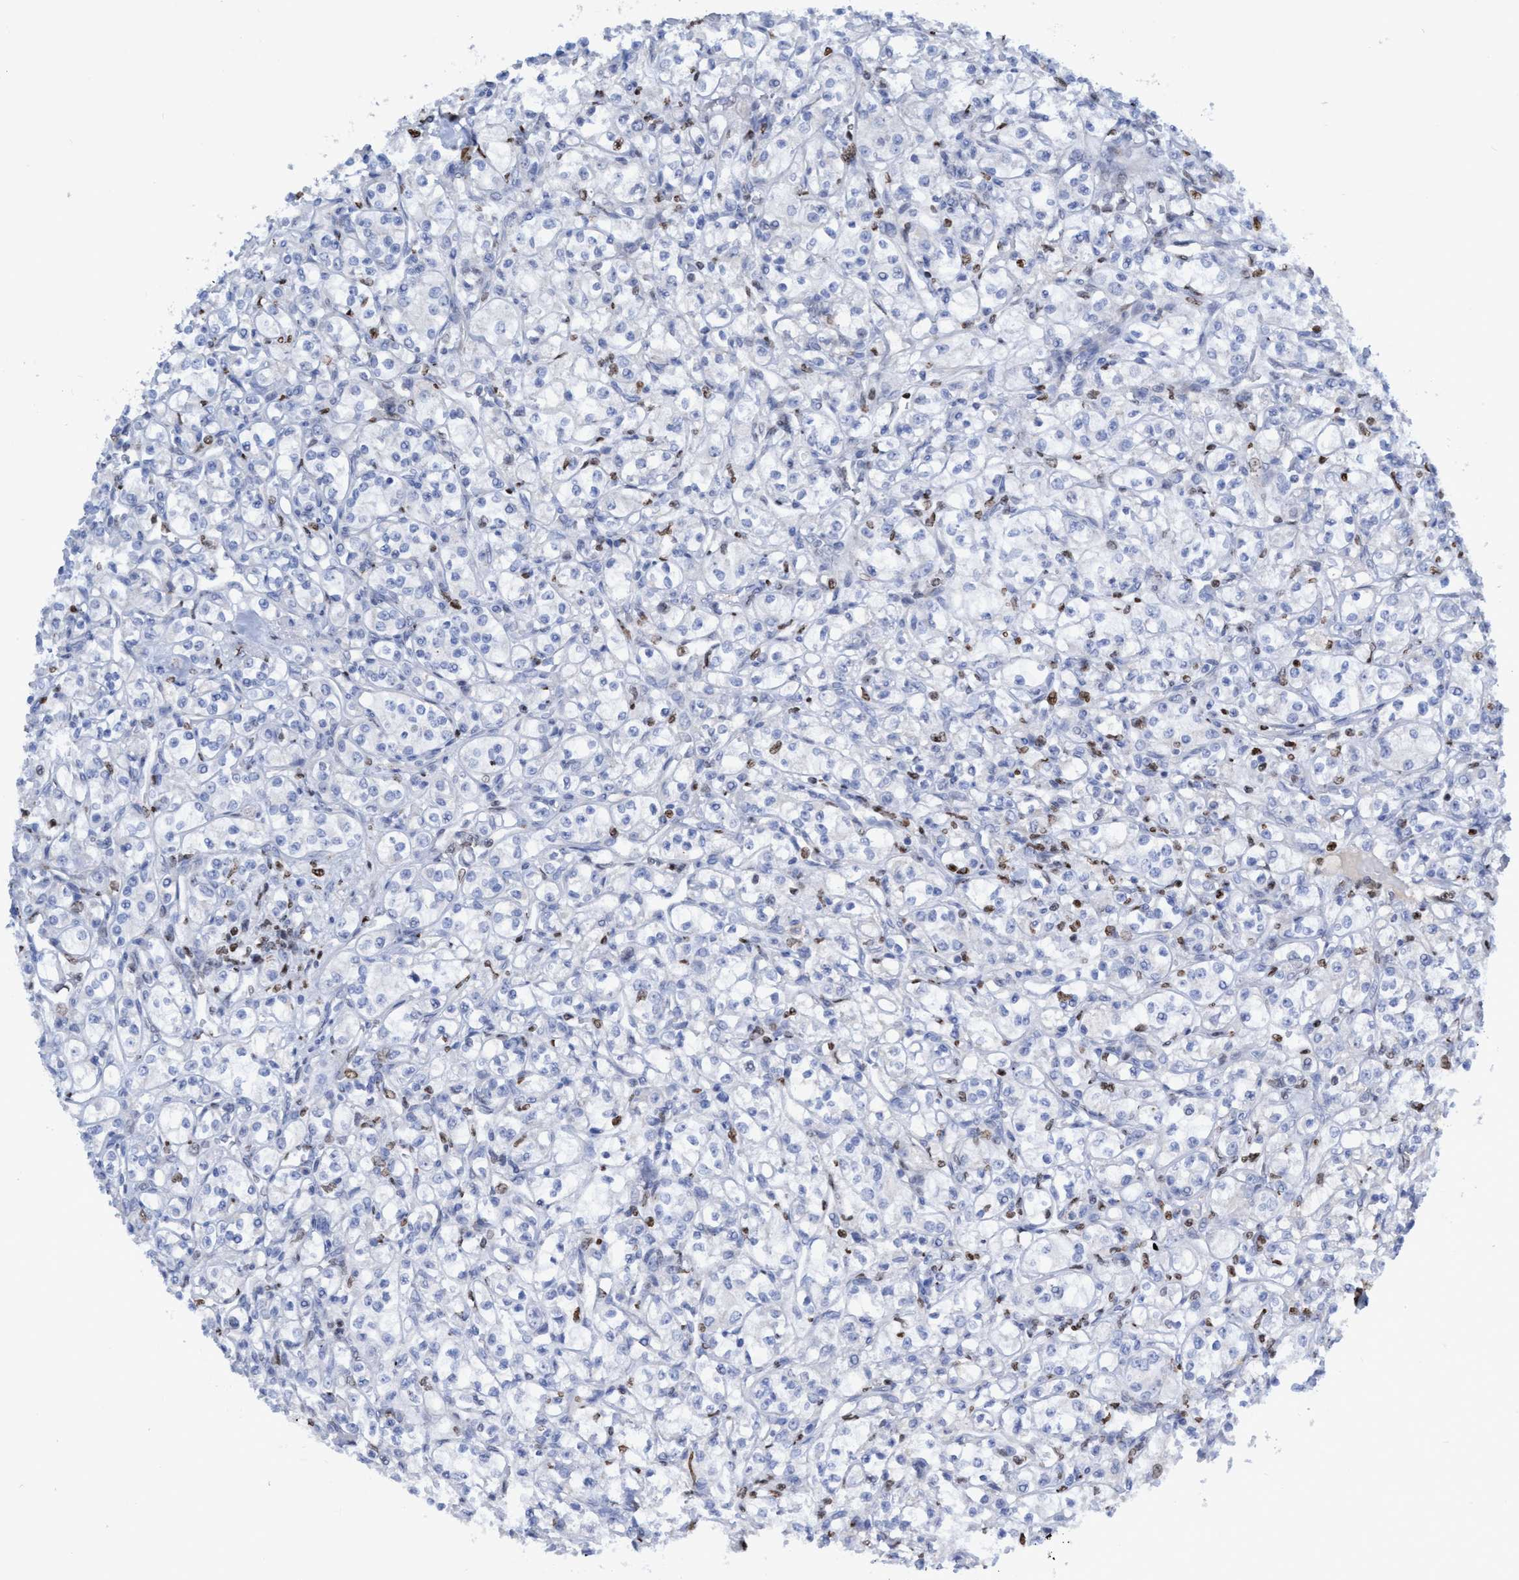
{"staining": {"intensity": "negative", "quantity": "none", "location": "none"}, "tissue": "renal cancer", "cell_type": "Tumor cells", "image_type": "cancer", "snomed": [{"axis": "morphology", "description": "Adenocarcinoma, NOS"}, {"axis": "topography", "description": "Kidney"}], "caption": "Renal adenocarcinoma was stained to show a protein in brown. There is no significant staining in tumor cells. The staining is performed using DAB brown chromogen with nuclei counter-stained in using hematoxylin.", "gene": "CBX2", "patient": {"sex": "male", "age": 77}}